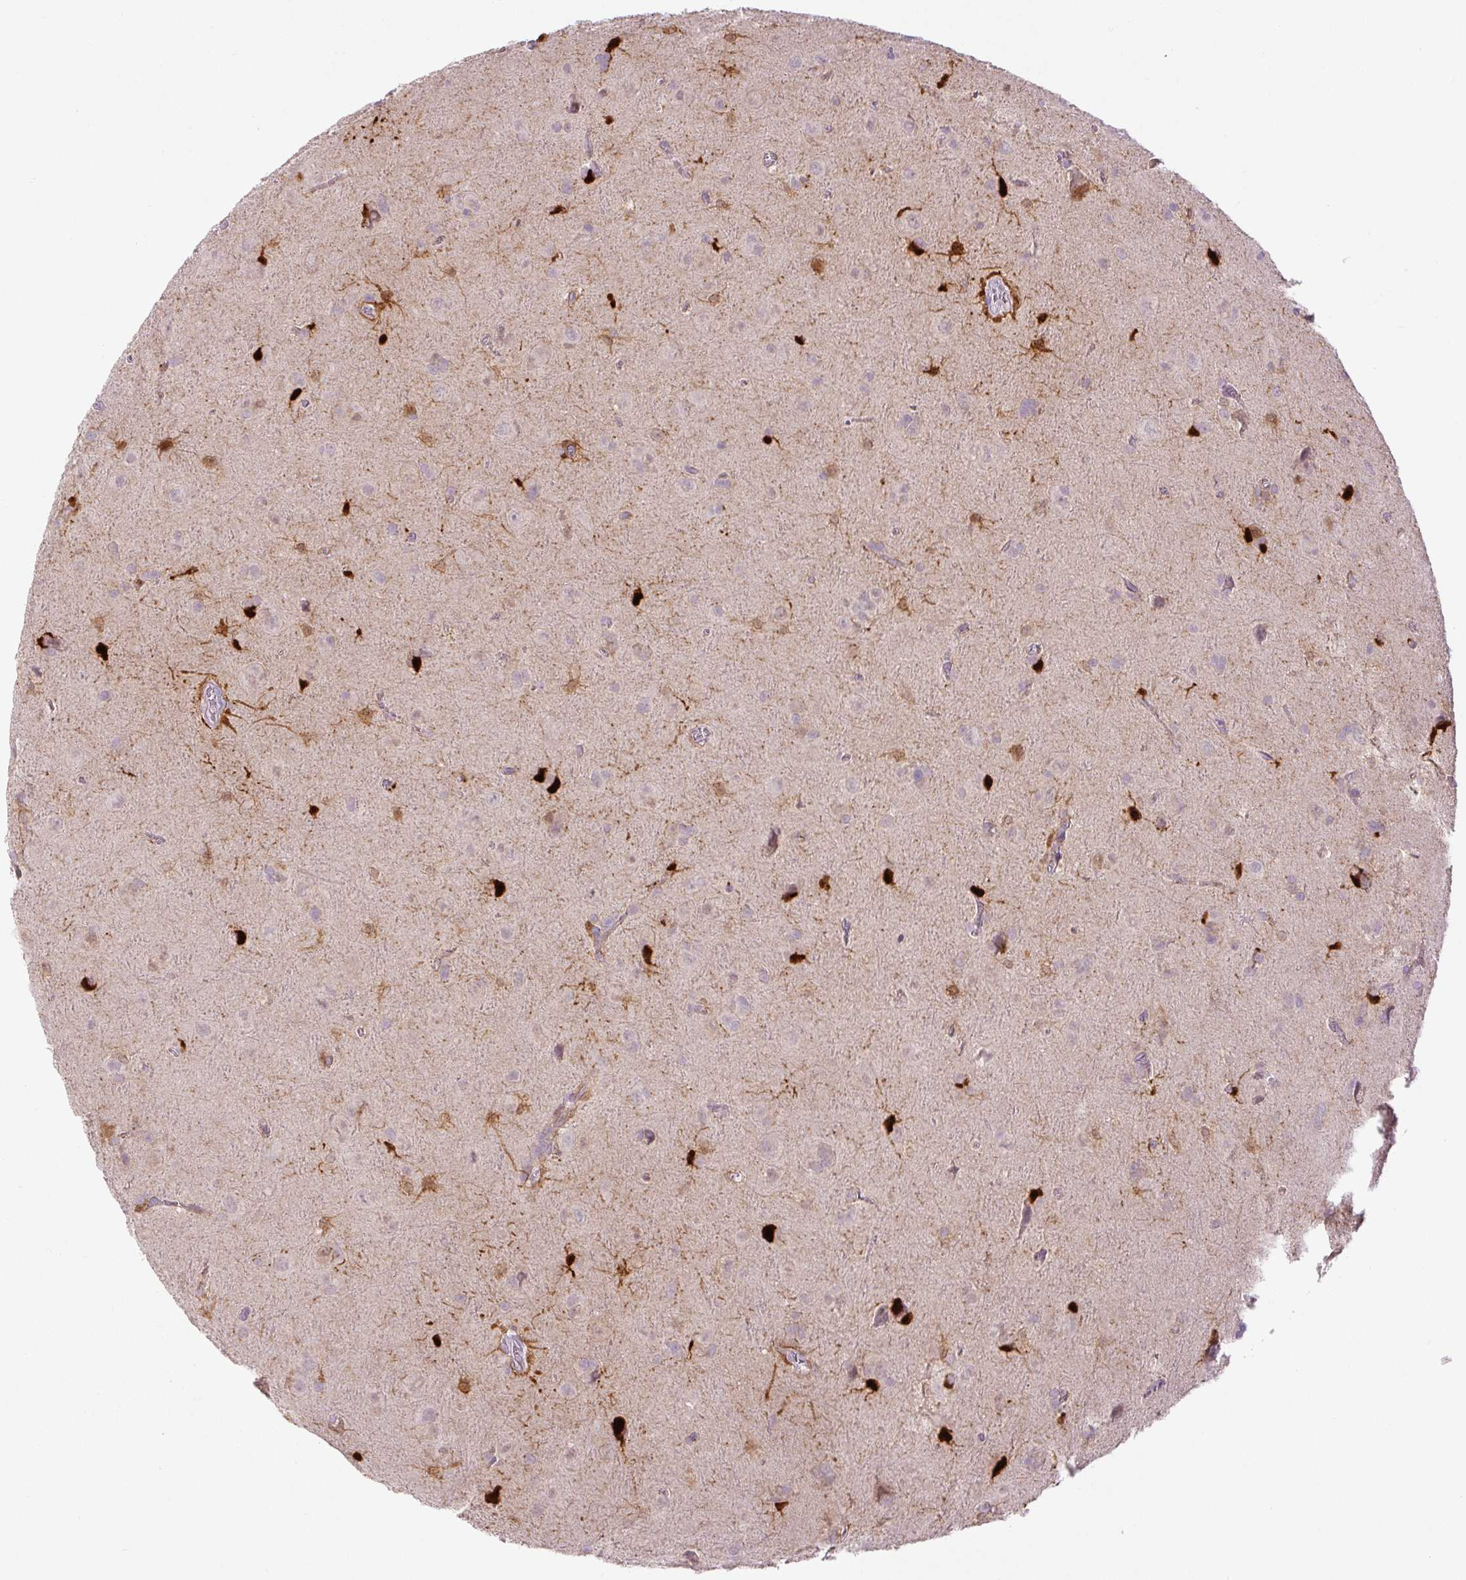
{"staining": {"intensity": "negative", "quantity": "none", "location": "none"}, "tissue": "glioma", "cell_type": "Tumor cells", "image_type": "cancer", "snomed": [{"axis": "morphology", "description": "Glioma, malignant, Low grade"}, {"axis": "topography", "description": "Brain"}], "caption": "This is an IHC photomicrograph of human low-grade glioma (malignant). There is no positivity in tumor cells.", "gene": "FABP7", "patient": {"sex": "male", "age": 58}}